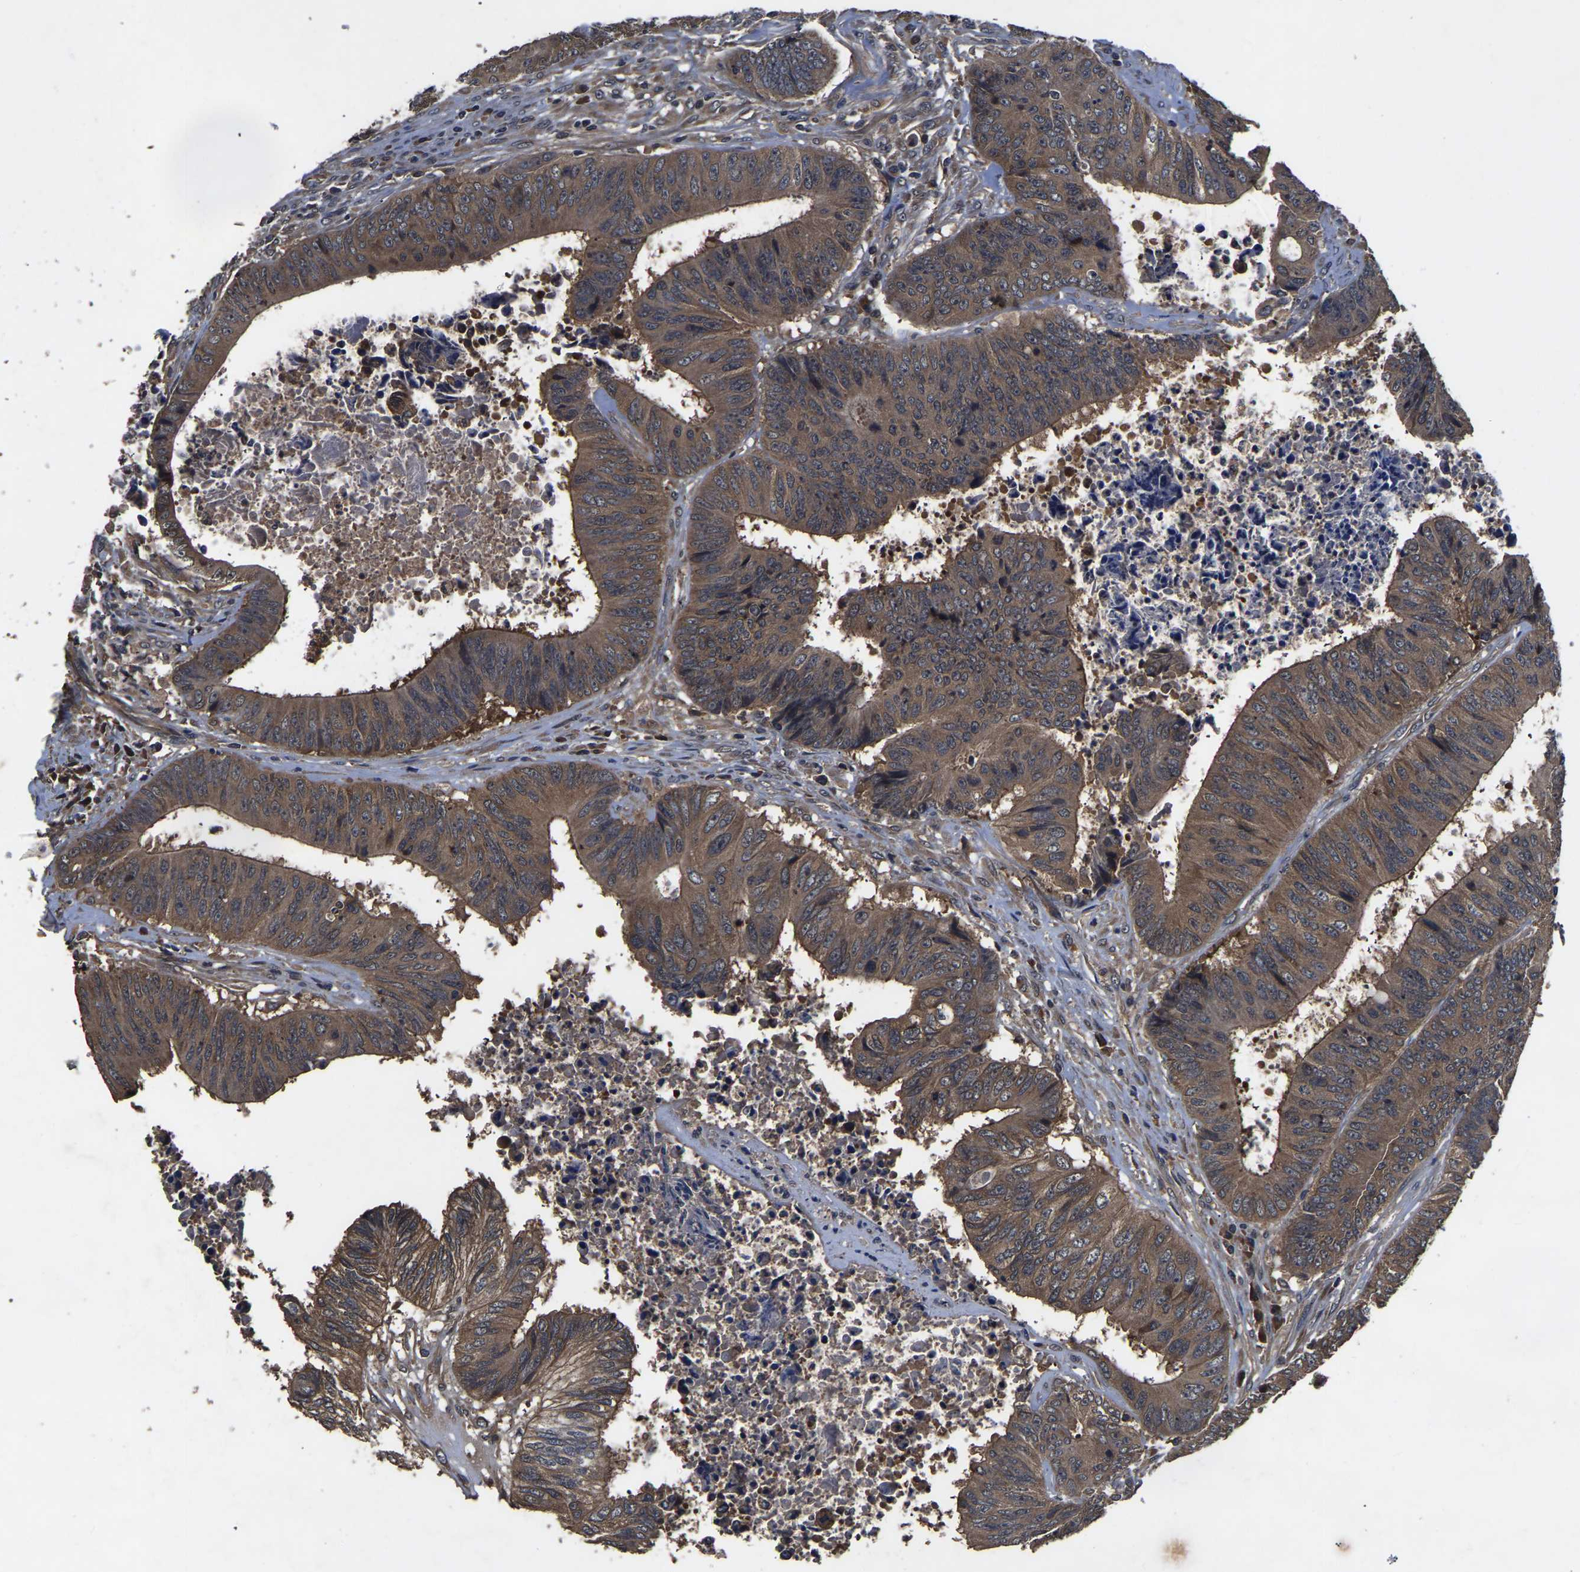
{"staining": {"intensity": "moderate", "quantity": "25%-75%", "location": "cytoplasmic/membranous"}, "tissue": "colorectal cancer", "cell_type": "Tumor cells", "image_type": "cancer", "snomed": [{"axis": "morphology", "description": "Adenocarcinoma, NOS"}, {"axis": "topography", "description": "Rectum"}], "caption": "Human colorectal adenocarcinoma stained for a protein (brown) displays moderate cytoplasmic/membranous positive positivity in about 25%-75% of tumor cells.", "gene": "CRYZL1", "patient": {"sex": "male", "age": 72}}